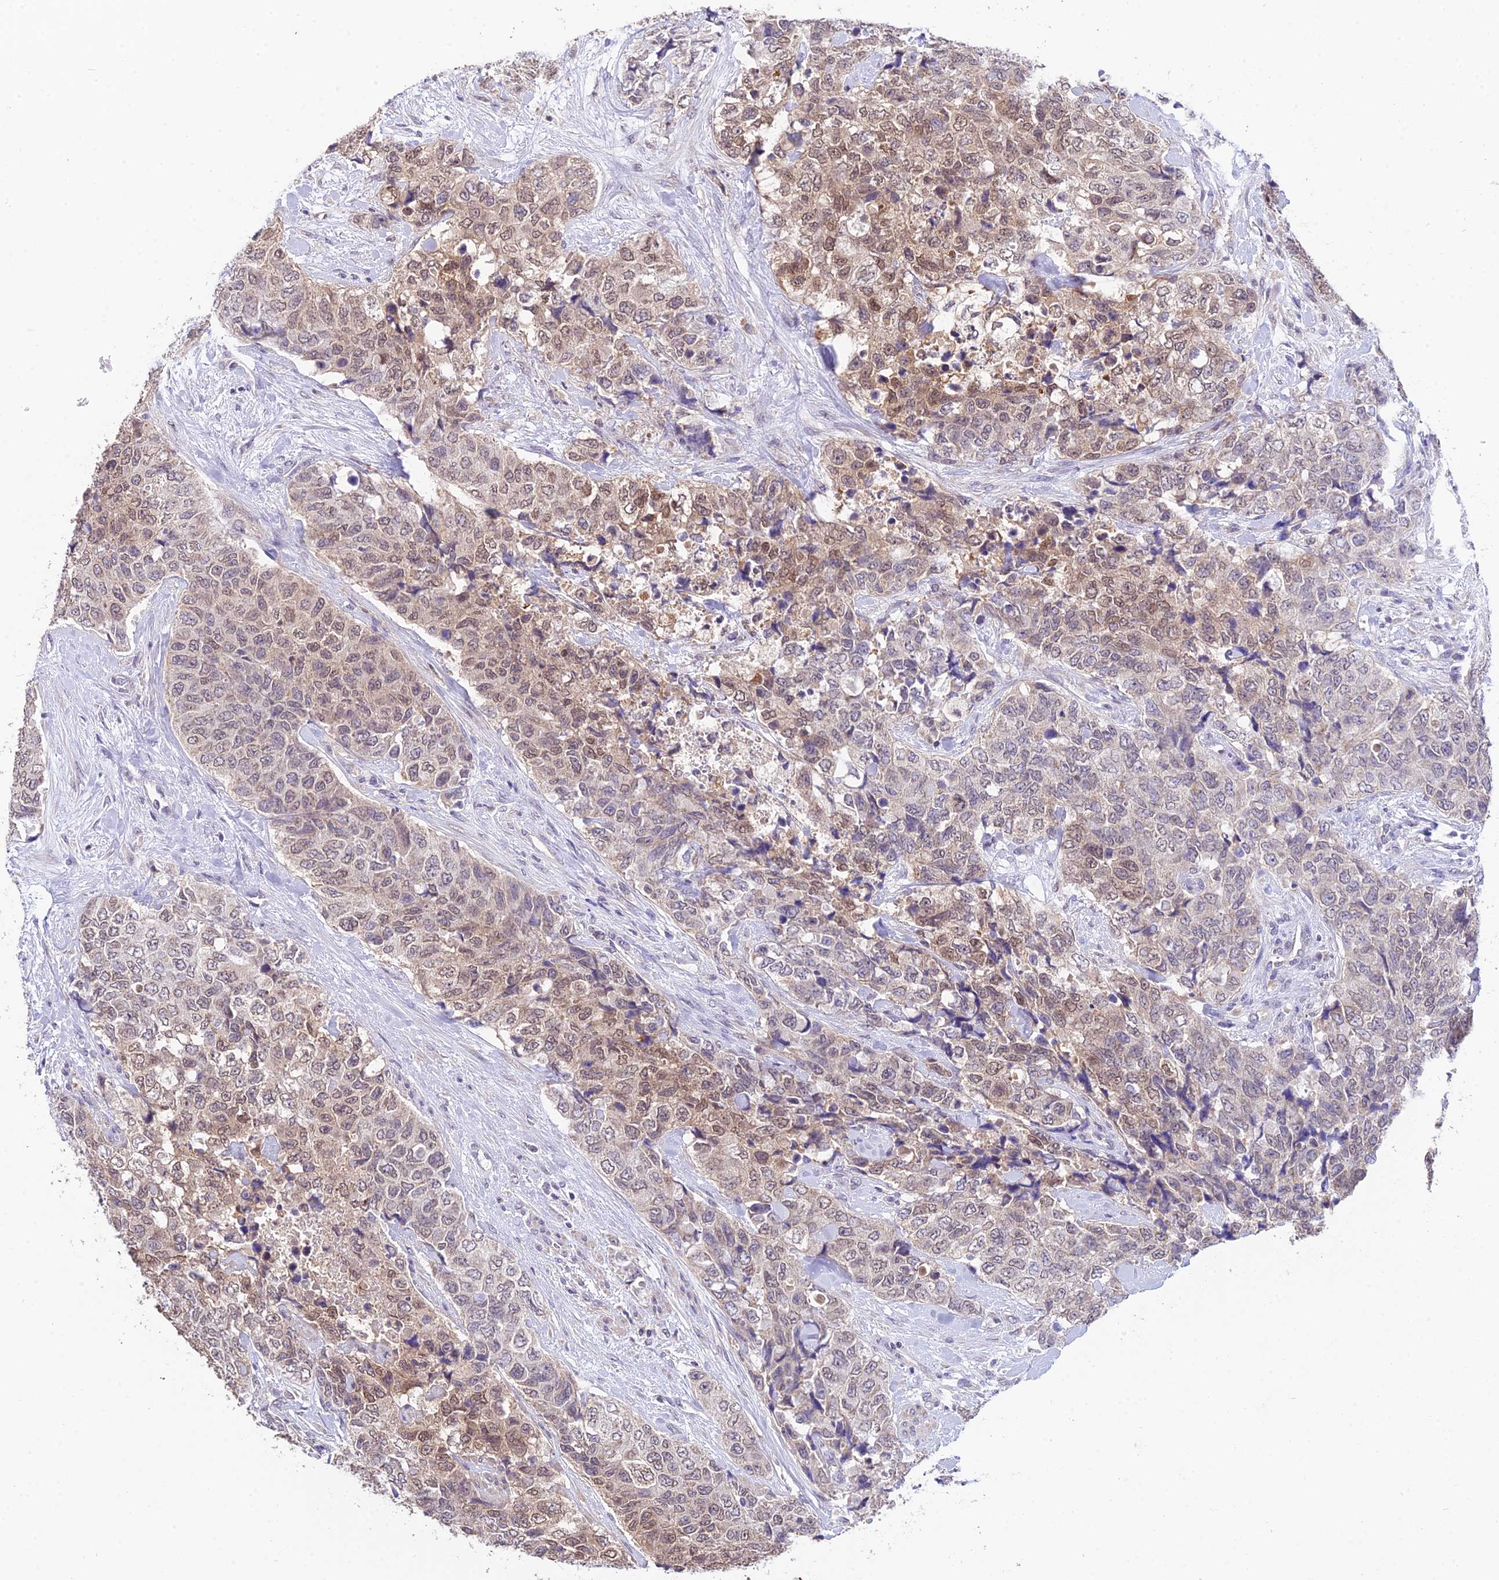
{"staining": {"intensity": "moderate", "quantity": "25%-75%", "location": "cytoplasmic/membranous,nuclear"}, "tissue": "urothelial cancer", "cell_type": "Tumor cells", "image_type": "cancer", "snomed": [{"axis": "morphology", "description": "Urothelial carcinoma, High grade"}, {"axis": "topography", "description": "Urinary bladder"}], "caption": "Tumor cells display moderate cytoplasmic/membranous and nuclear positivity in approximately 25%-75% of cells in high-grade urothelial carcinoma.", "gene": "PGK1", "patient": {"sex": "female", "age": 78}}